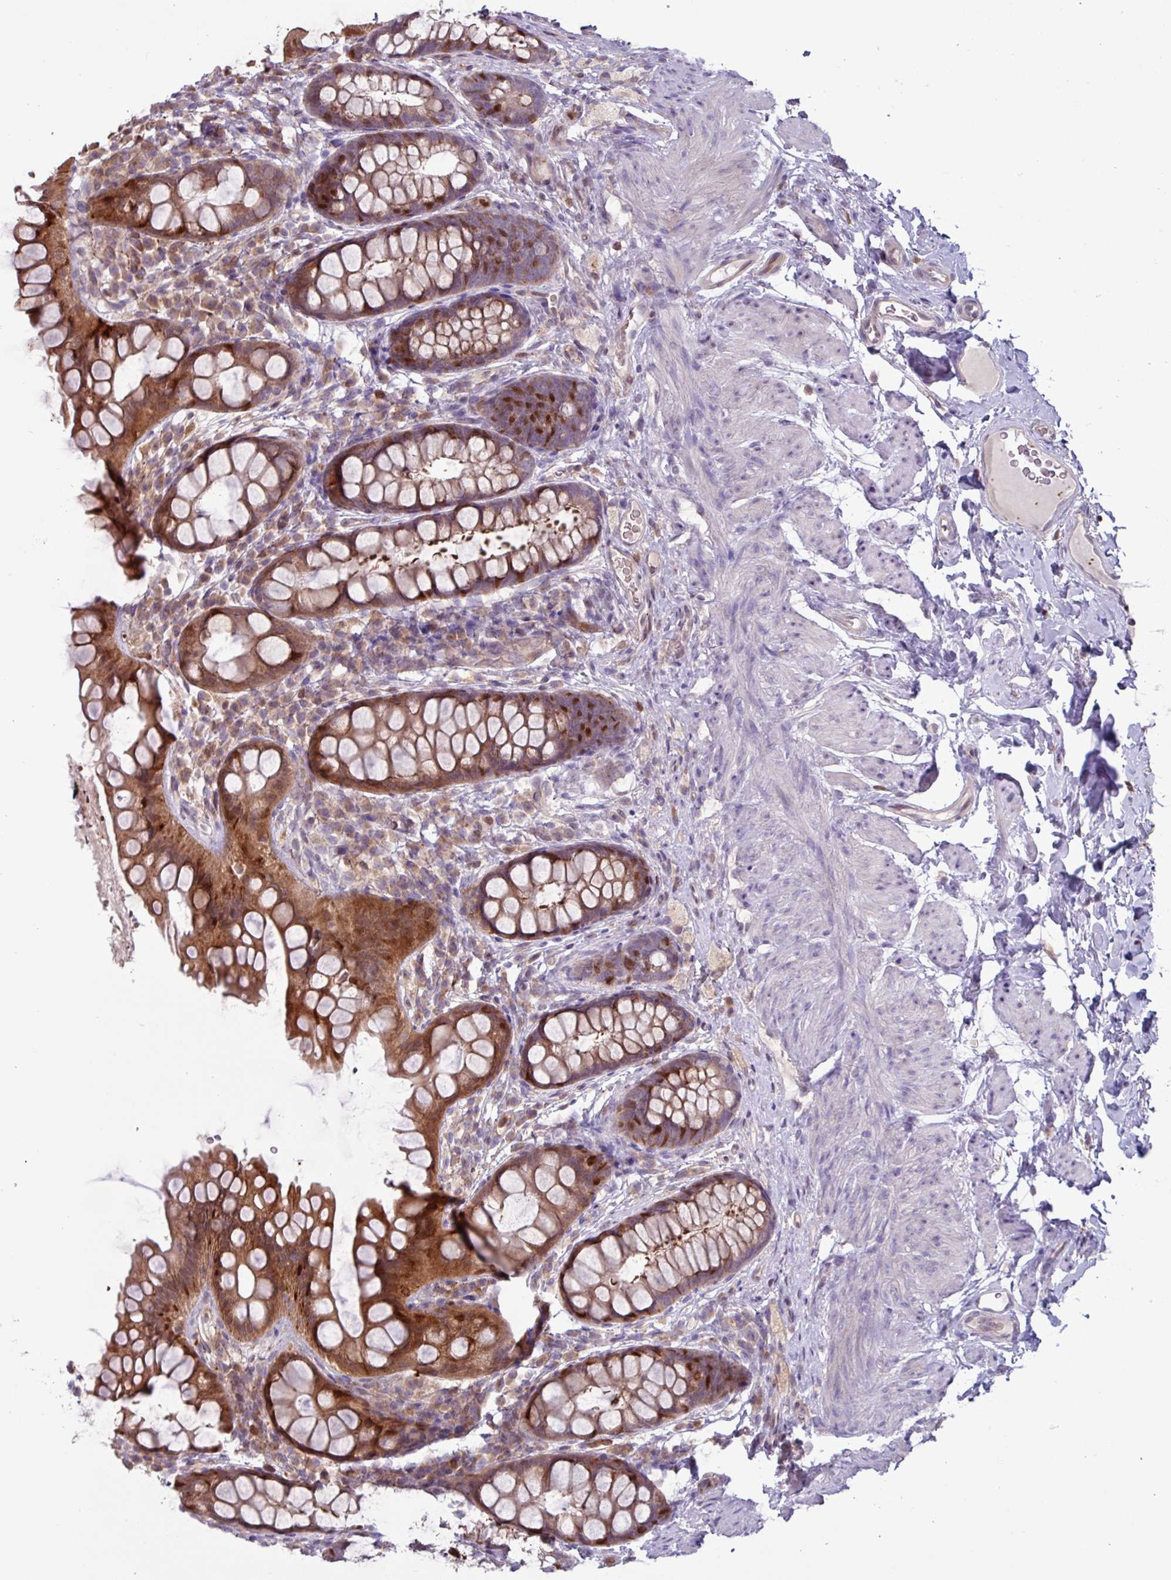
{"staining": {"intensity": "strong", "quantity": "25%-75%", "location": "cytoplasmic/membranous"}, "tissue": "rectum", "cell_type": "Glandular cells", "image_type": "normal", "snomed": [{"axis": "morphology", "description": "Normal tissue, NOS"}, {"axis": "topography", "description": "Rectum"}, {"axis": "topography", "description": "Peripheral nerve tissue"}], "caption": "Immunohistochemistry micrograph of unremarkable human rectum stained for a protein (brown), which shows high levels of strong cytoplasmic/membranous expression in about 25%-75% of glandular cells.", "gene": "SEC61G", "patient": {"sex": "female", "age": 69}}